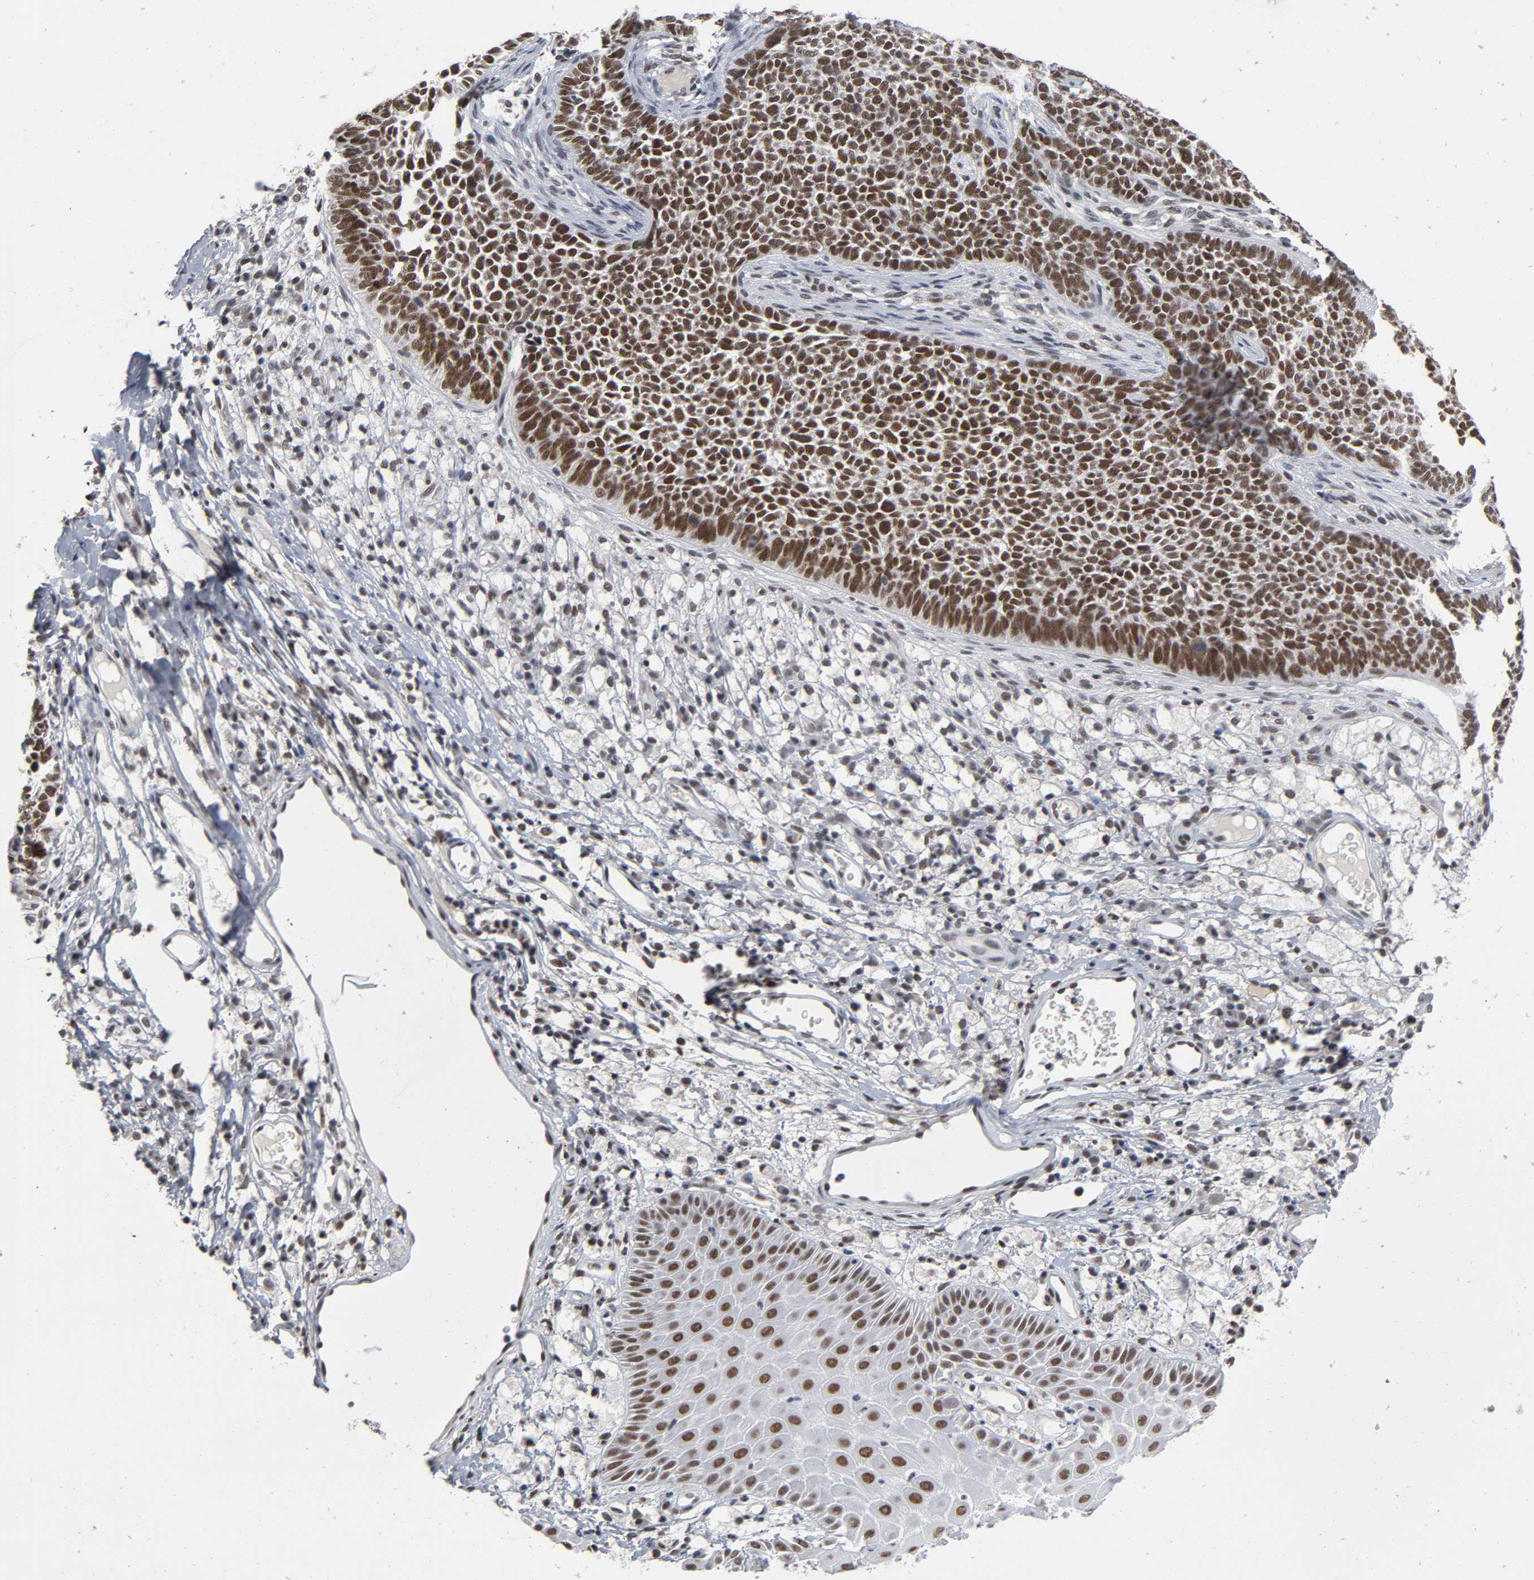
{"staining": {"intensity": "moderate", "quantity": ">75%", "location": "nuclear"}, "tissue": "skin cancer", "cell_type": "Tumor cells", "image_type": "cancer", "snomed": [{"axis": "morphology", "description": "Basal cell carcinoma"}, {"axis": "topography", "description": "Skin"}], "caption": "Approximately >75% of tumor cells in human skin cancer display moderate nuclear protein expression as visualized by brown immunohistochemical staining.", "gene": "TRIM33", "patient": {"sex": "female", "age": 84}}